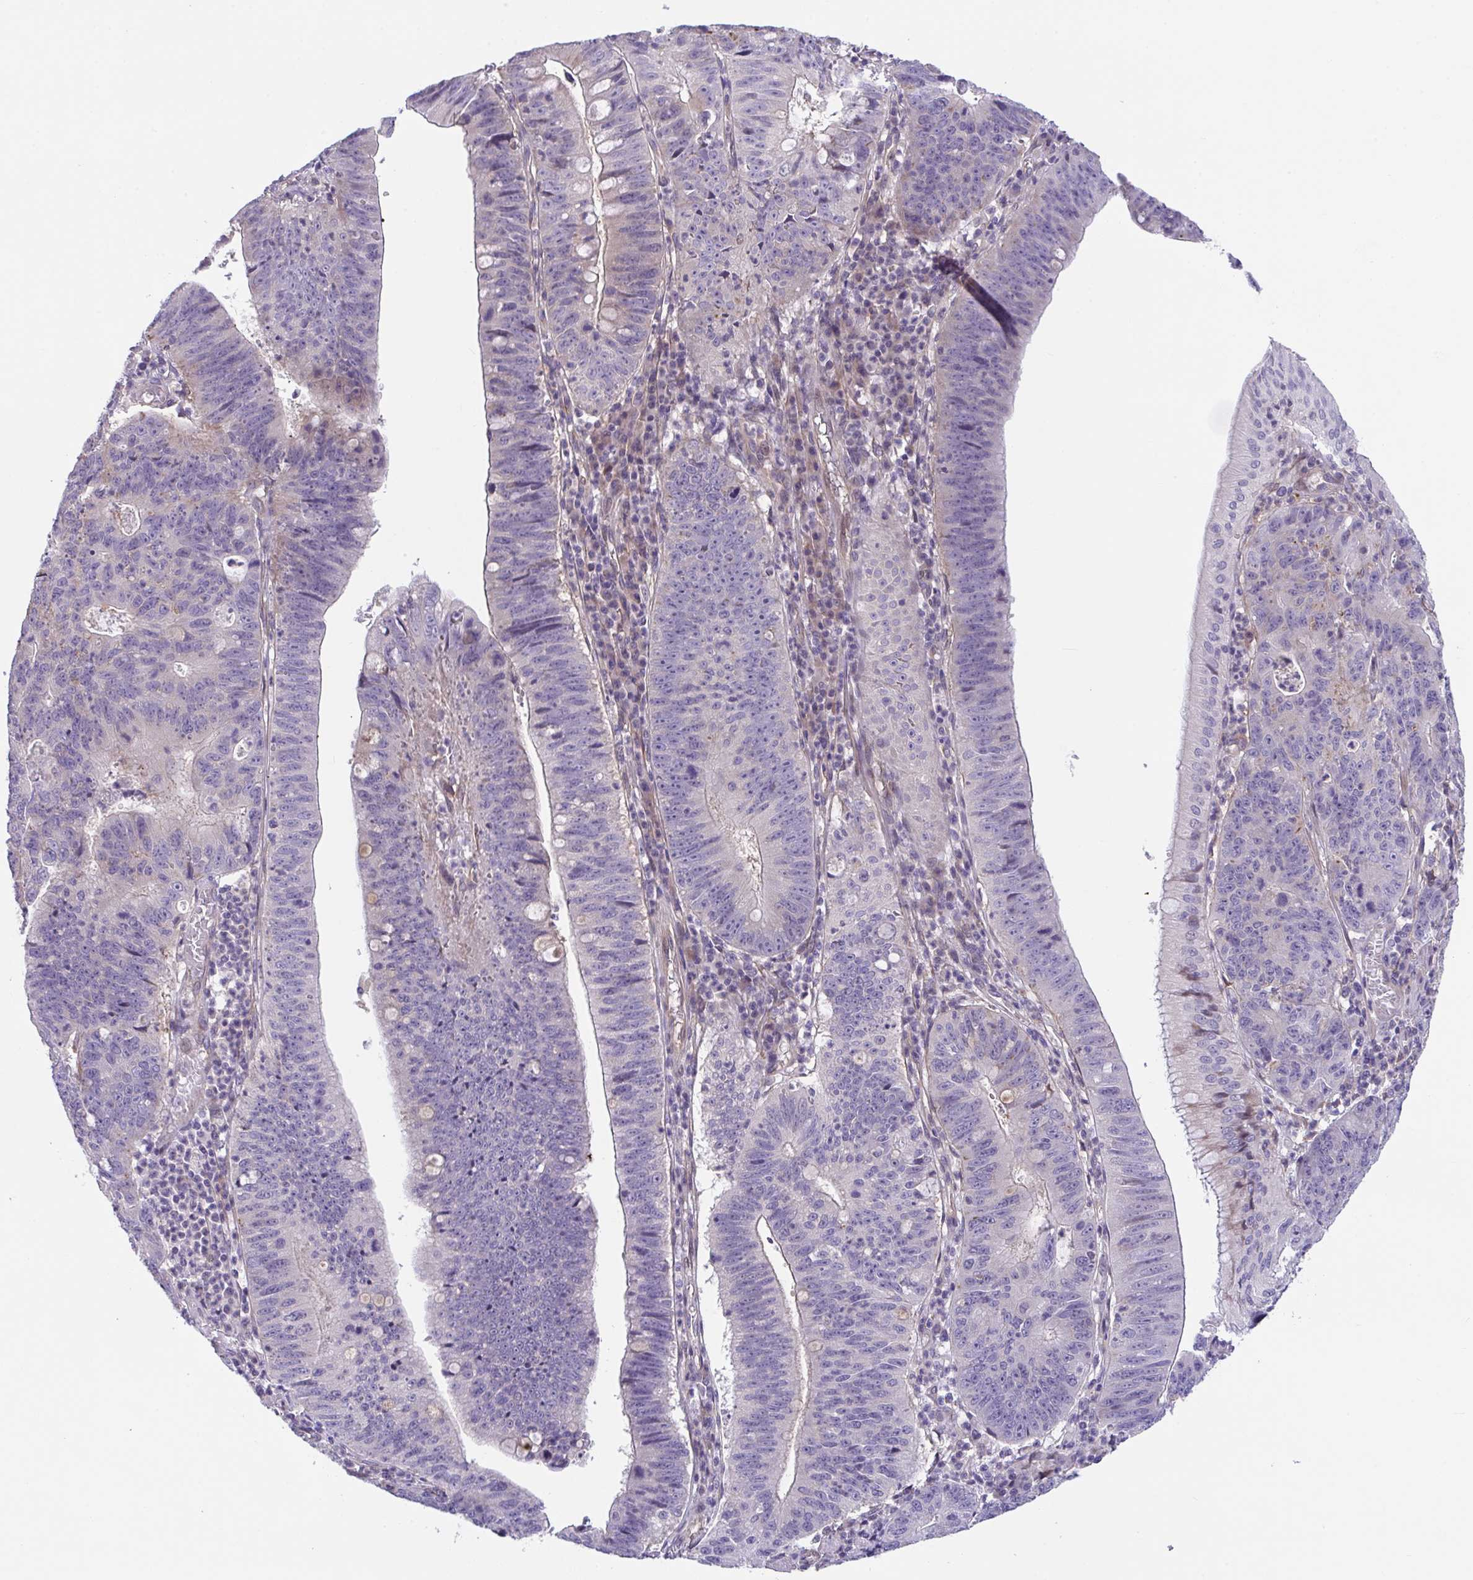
{"staining": {"intensity": "negative", "quantity": "none", "location": "none"}, "tissue": "stomach cancer", "cell_type": "Tumor cells", "image_type": "cancer", "snomed": [{"axis": "morphology", "description": "Adenocarcinoma, NOS"}, {"axis": "topography", "description": "Stomach"}], "caption": "This is an IHC histopathology image of adenocarcinoma (stomach). There is no positivity in tumor cells.", "gene": "RHOXF1", "patient": {"sex": "male", "age": 59}}